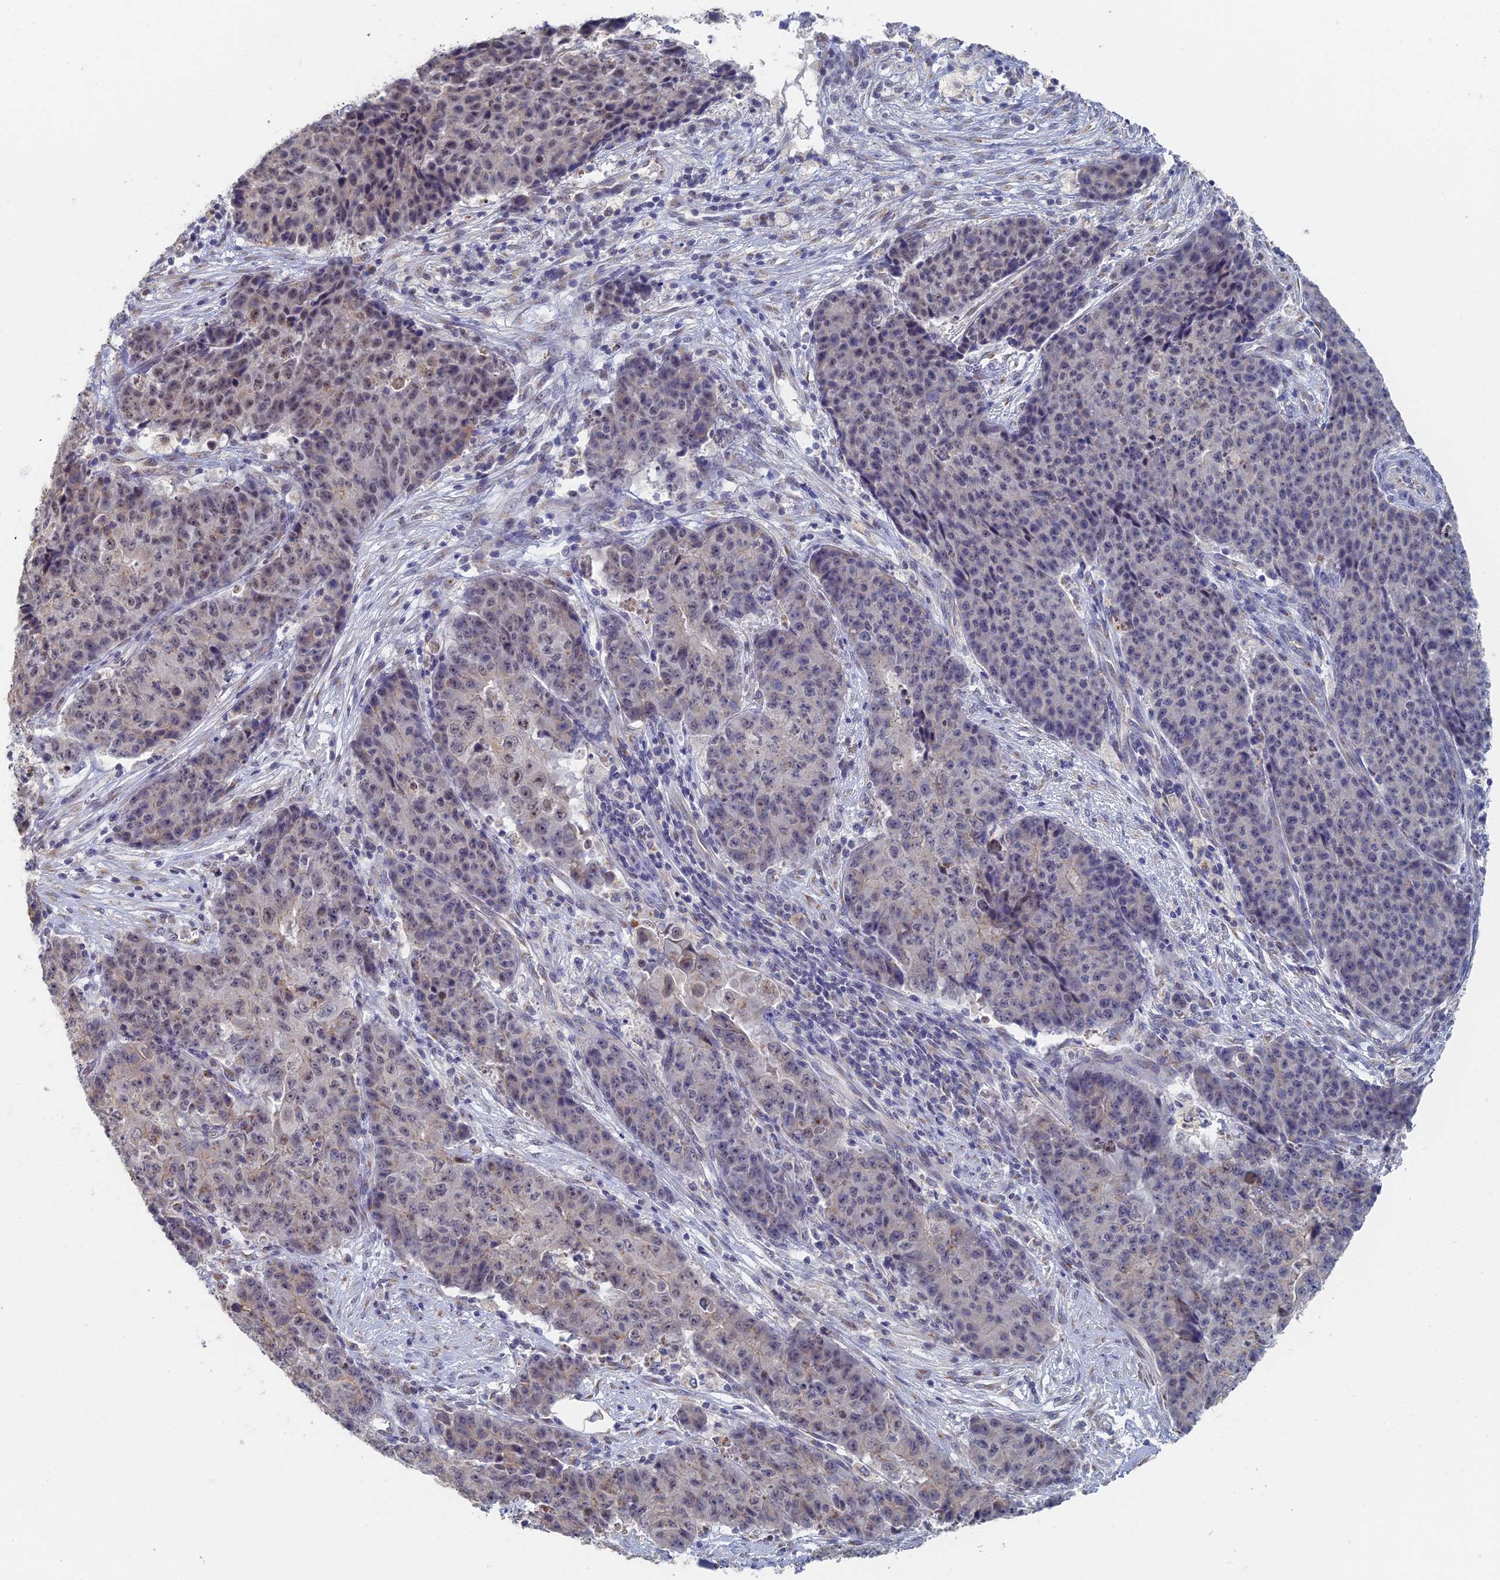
{"staining": {"intensity": "weak", "quantity": "<25%", "location": "nuclear"}, "tissue": "ovarian cancer", "cell_type": "Tumor cells", "image_type": "cancer", "snomed": [{"axis": "morphology", "description": "Carcinoma, endometroid"}, {"axis": "topography", "description": "Ovary"}], "caption": "Ovarian endometroid carcinoma stained for a protein using immunohistochemistry (IHC) exhibits no positivity tumor cells.", "gene": "GPATCH1", "patient": {"sex": "female", "age": 42}}